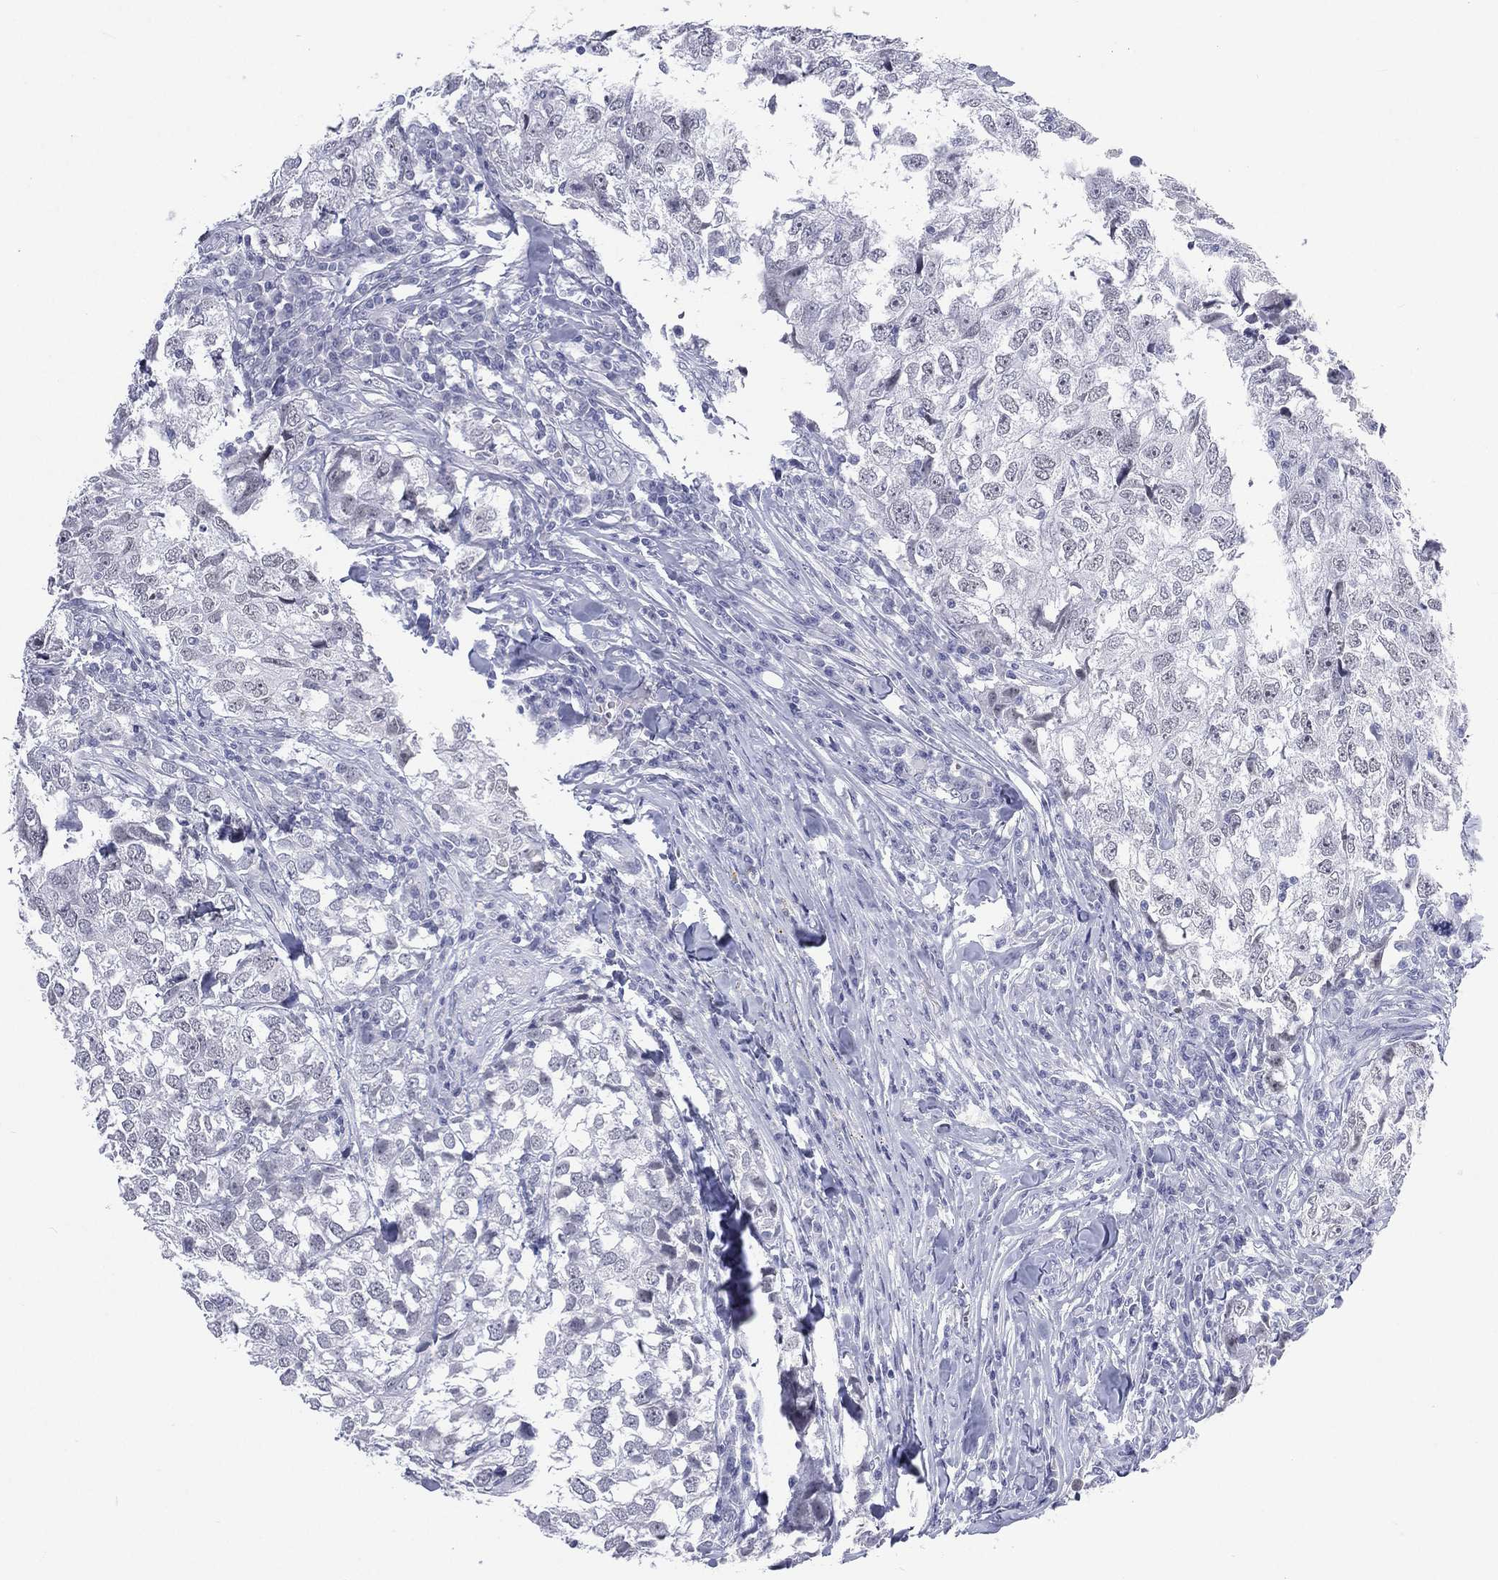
{"staining": {"intensity": "negative", "quantity": "none", "location": "none"}, "tissue": "breast cancer", "cell_type": "Tumor cells", "image_type": "cancer", "snomed": [{"axis": "morphology", "description": "Duct carcinoma"}, {"axis": "topography", "description": "Breast"}], "caption": "Protein analysis of invasive ductal carcinoma (breast) reveals no significant expression in tumor cells. The staining was performed using DAB (3,3'-diaminobenzidine) to visualize the protein expression in brown, while the nuclei were stained in blue with hematoxylin (Magnification: 20x).", "gene": "SSX1", "patient": {"sex": "female", "age": 30}}